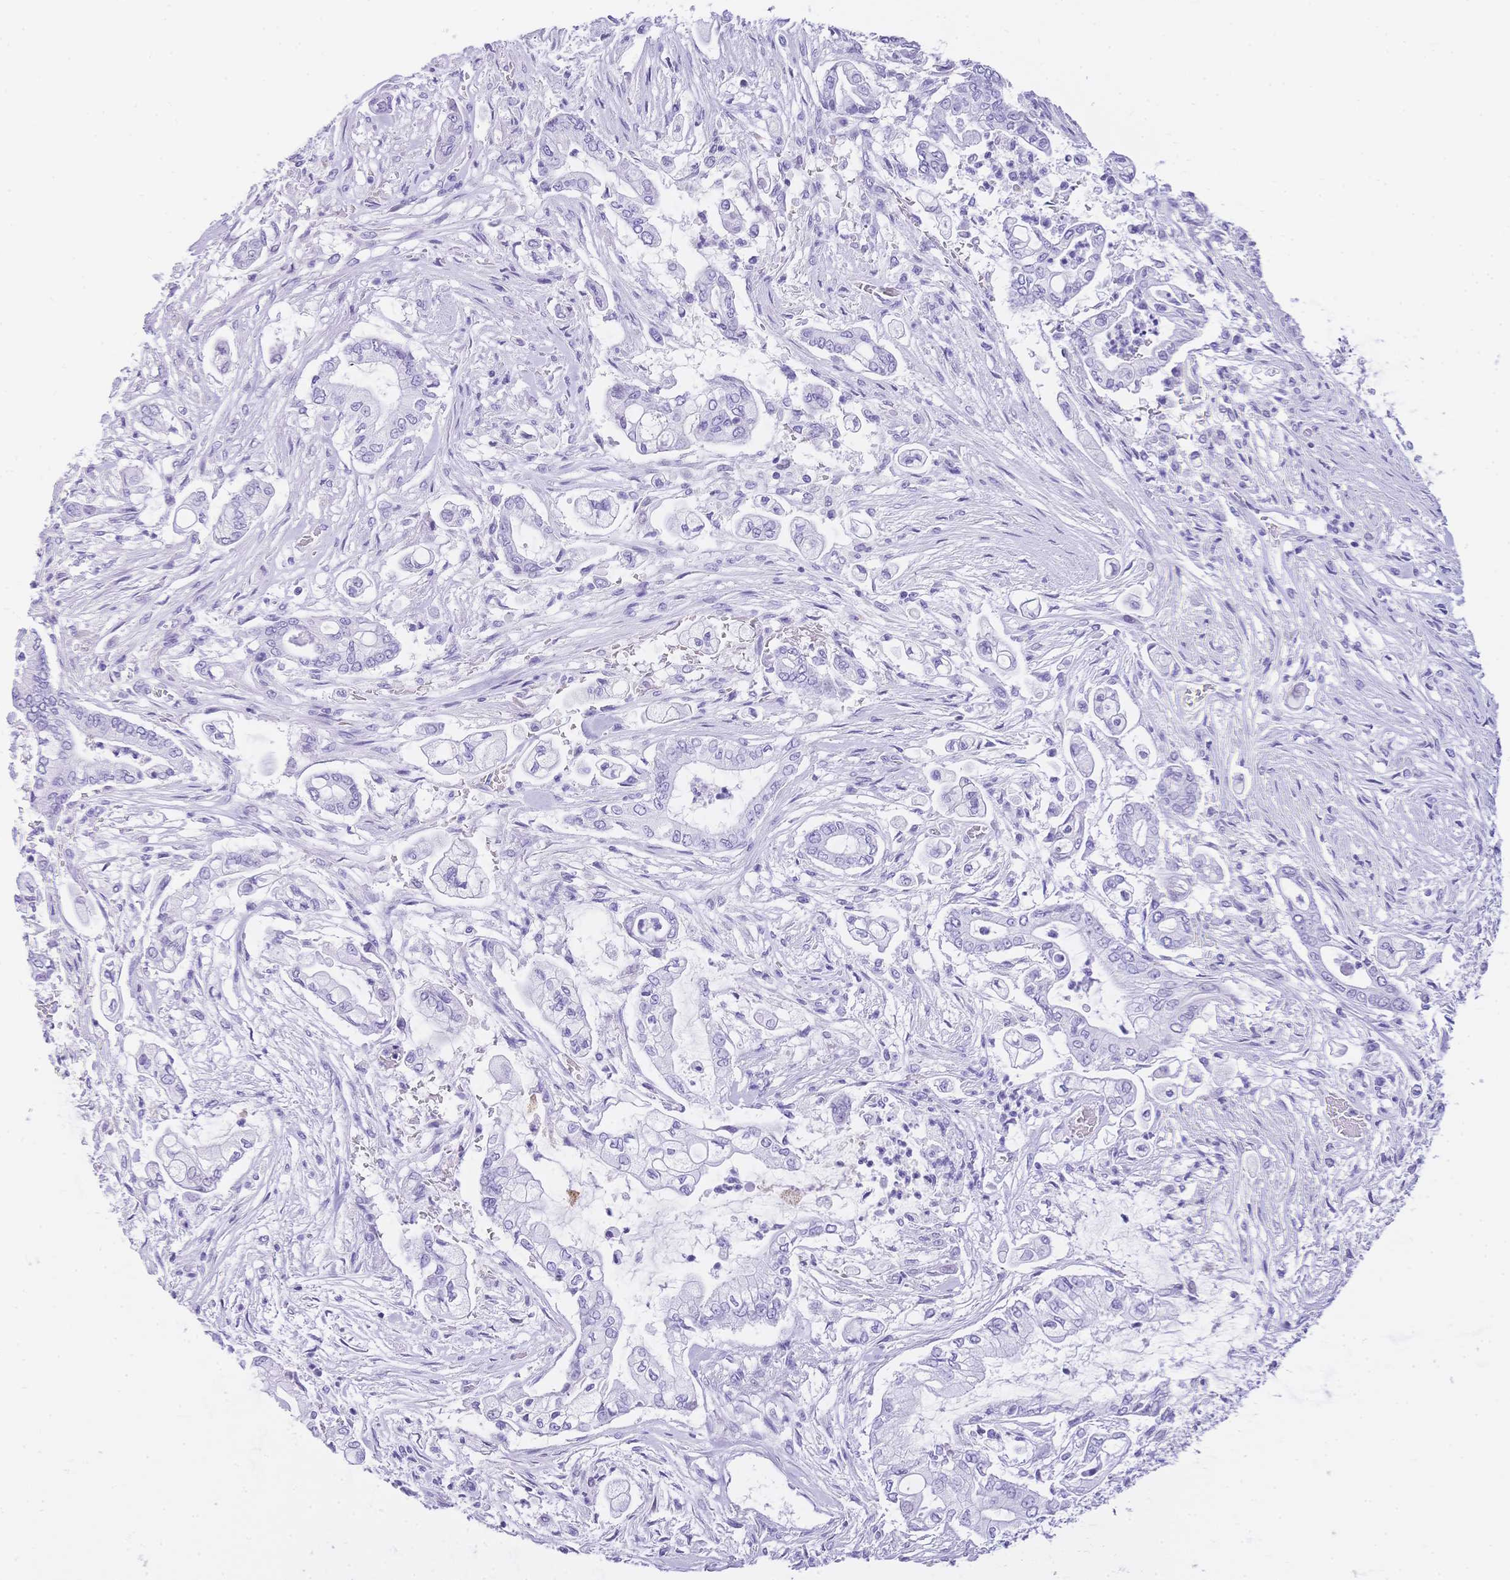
{"staining": {"intensity": "negative", "quantity": "none", "location": "none"}, "tissue": "pancreatic cancer", "cell_type": "Tumor cells", "image_type": "cancer", "snomed": [{"axis": "morphology", "description": "Adenocarcinoma, NOS"}, {"axis": "topography", "description": "Pancreas"}], "caption": "High power microscopy image of an immunohistochemistry photomicrograph of pancreatic cancer (adenocarcinoma), revealing no significant positivity in tumor cells. Nuclei are stained in blue.", "gene": "MUC21", "patient": {"sex": "female", "age": 69}}